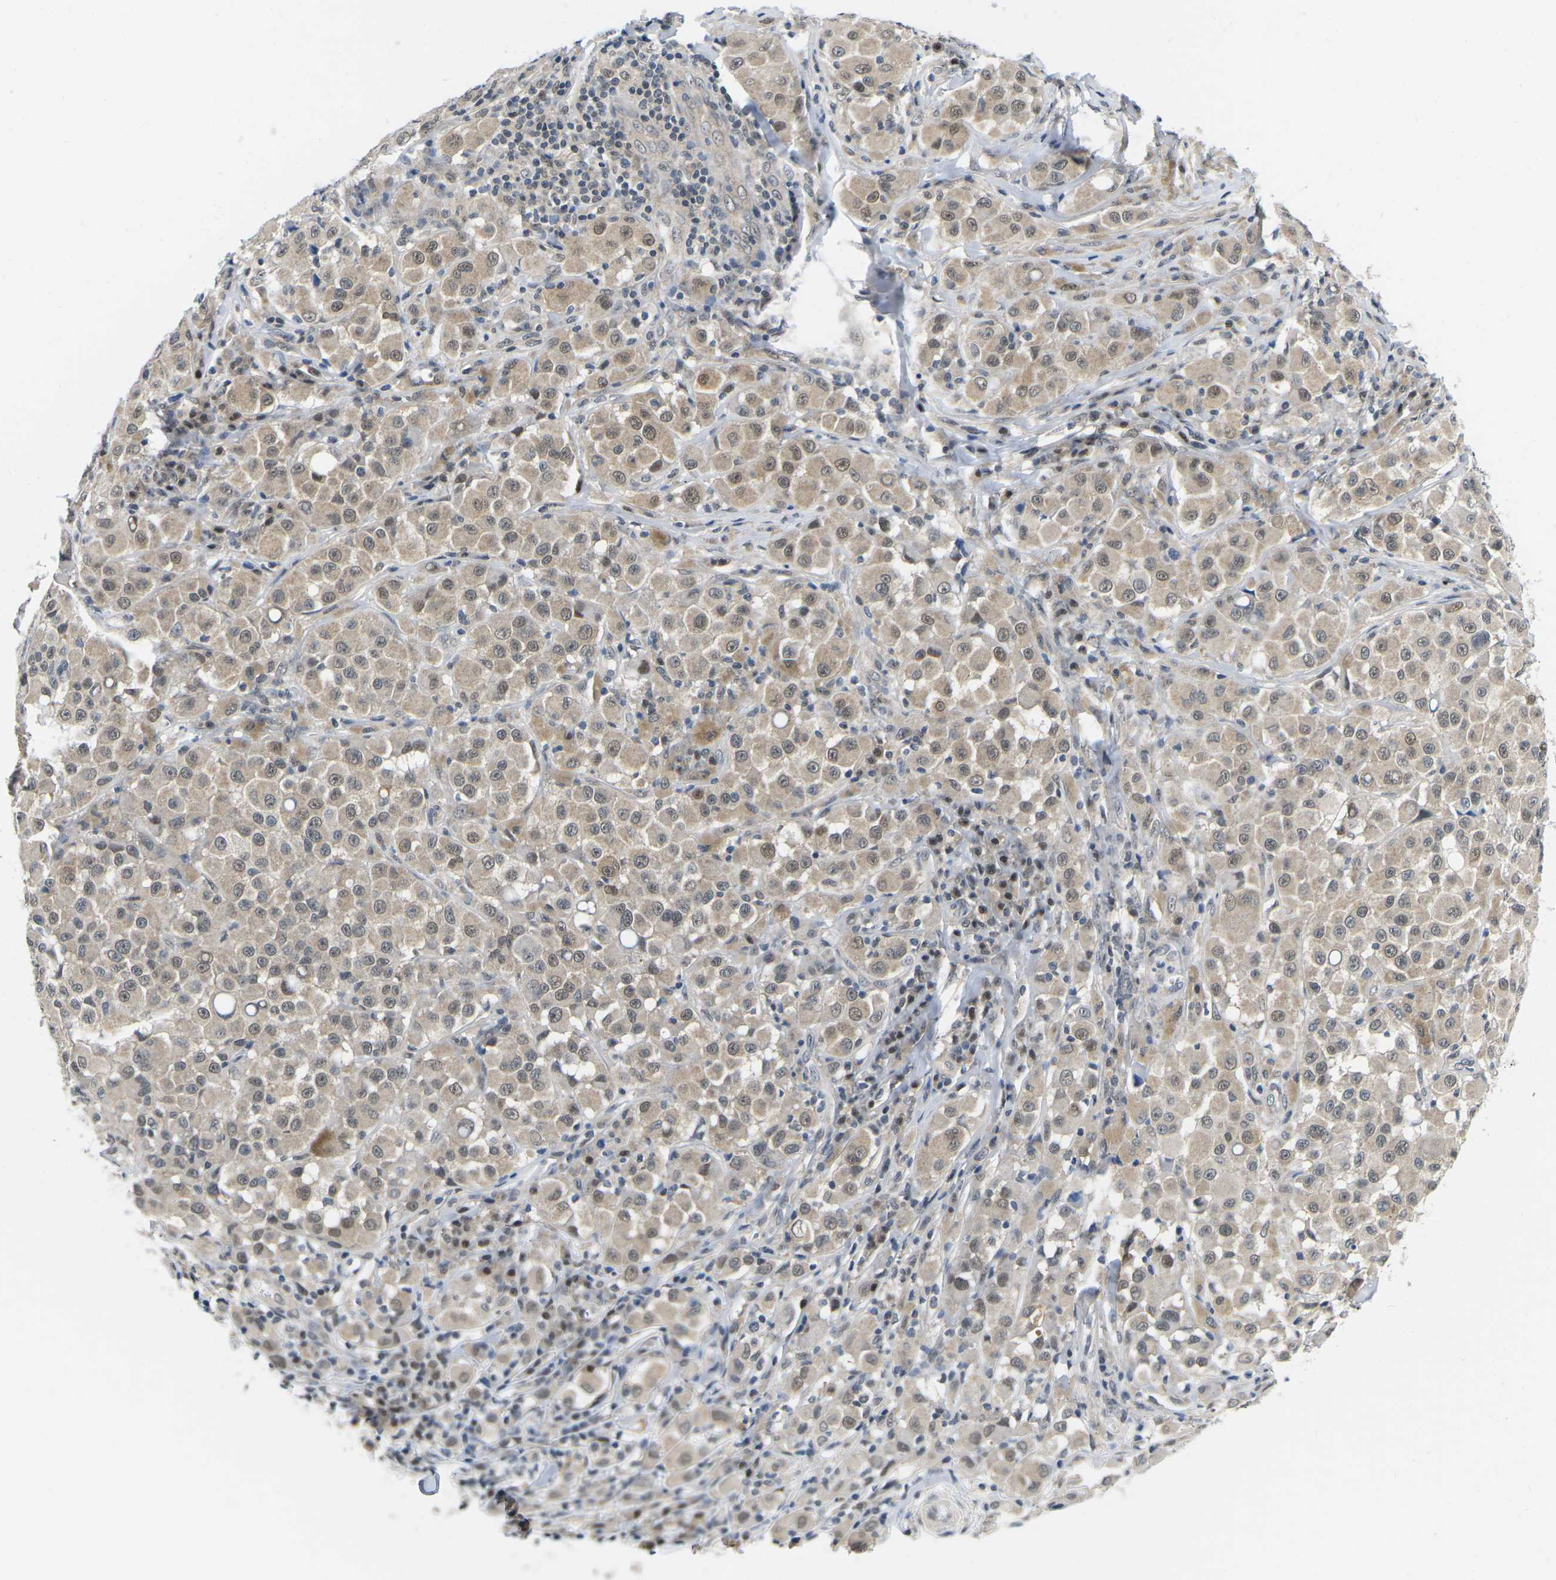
{"staining": {"intensity": "weak", "quantity": ">75%", "location": "cytoplasmic/membranous,nuclear"}, "tissue": "melanoma", "cell_type": "Tumor cells", "image_type": "cancer", "snomed": [{"axis": "morphology", "description": "Malignant melanoma, NOS"}, {"axis": "topography", "description": "Skin"}], "caption": "Weak cytoplasmic/membranous and nuclear positivity for a protein is seen in about >75% of tumor cells of malignant melanoma using immunohistochemistry (IHC).", "gene": "UBA7", "patient": {"sex": "male", "age": 84}}